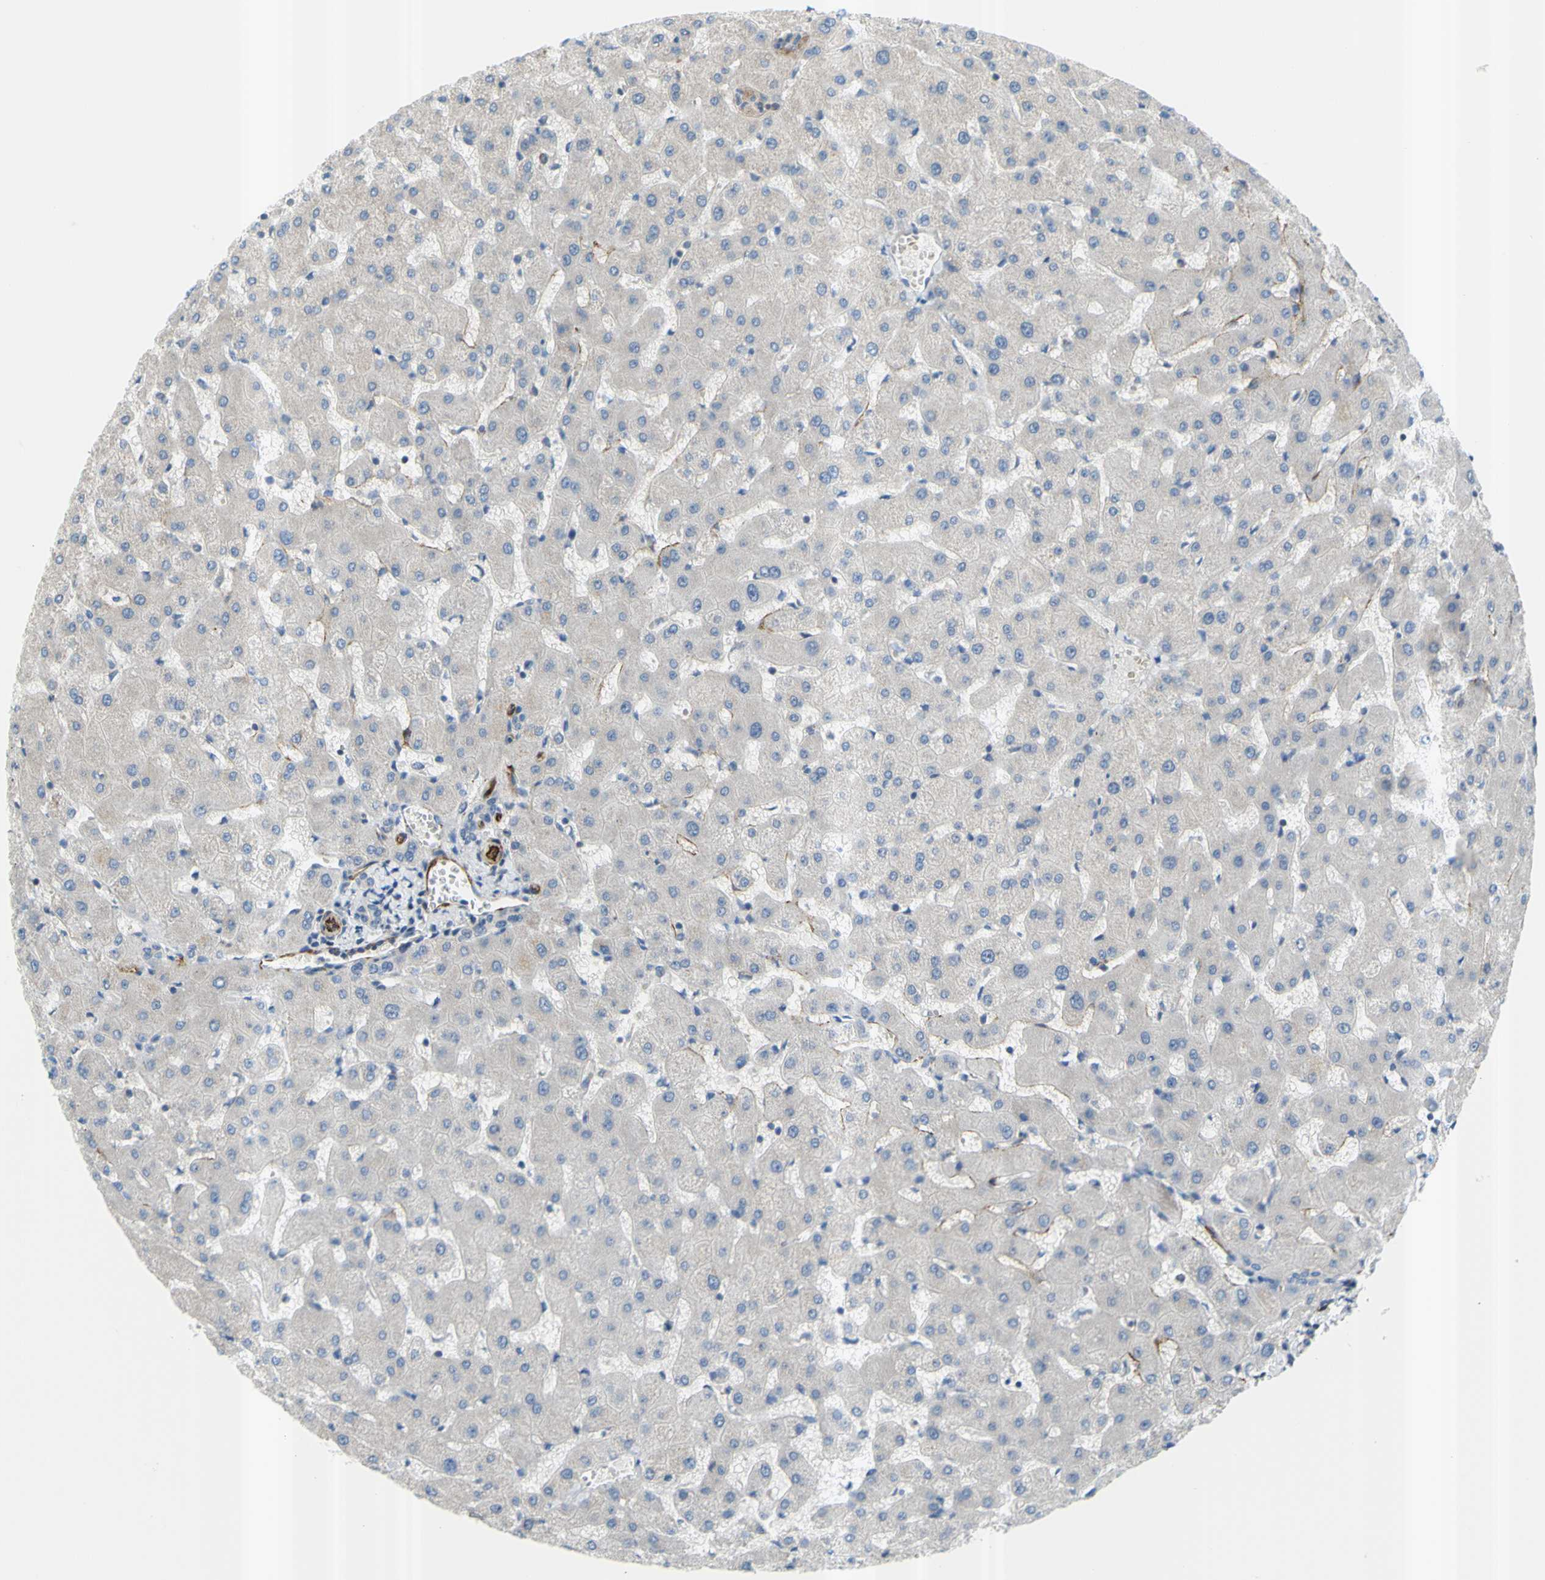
{"staining": {"intensity": "negative", "quantity": "none", "location": "none"}, "tissue": "liver", "cell_type": "Cholangiocytes", "image_type": "normal", "snomed": [{"axis": "morphology", "description": "Normal tissue, NOS"}, {"axis": "topography", "description": "Liver"}], "caption": "This is an immunohistochemistry (IHC) photomicrograph of benign liver. There is no positivity in cholangiocytes.", "gene": "PRRG2", "patient": {"sex": "female", "age": 63}}